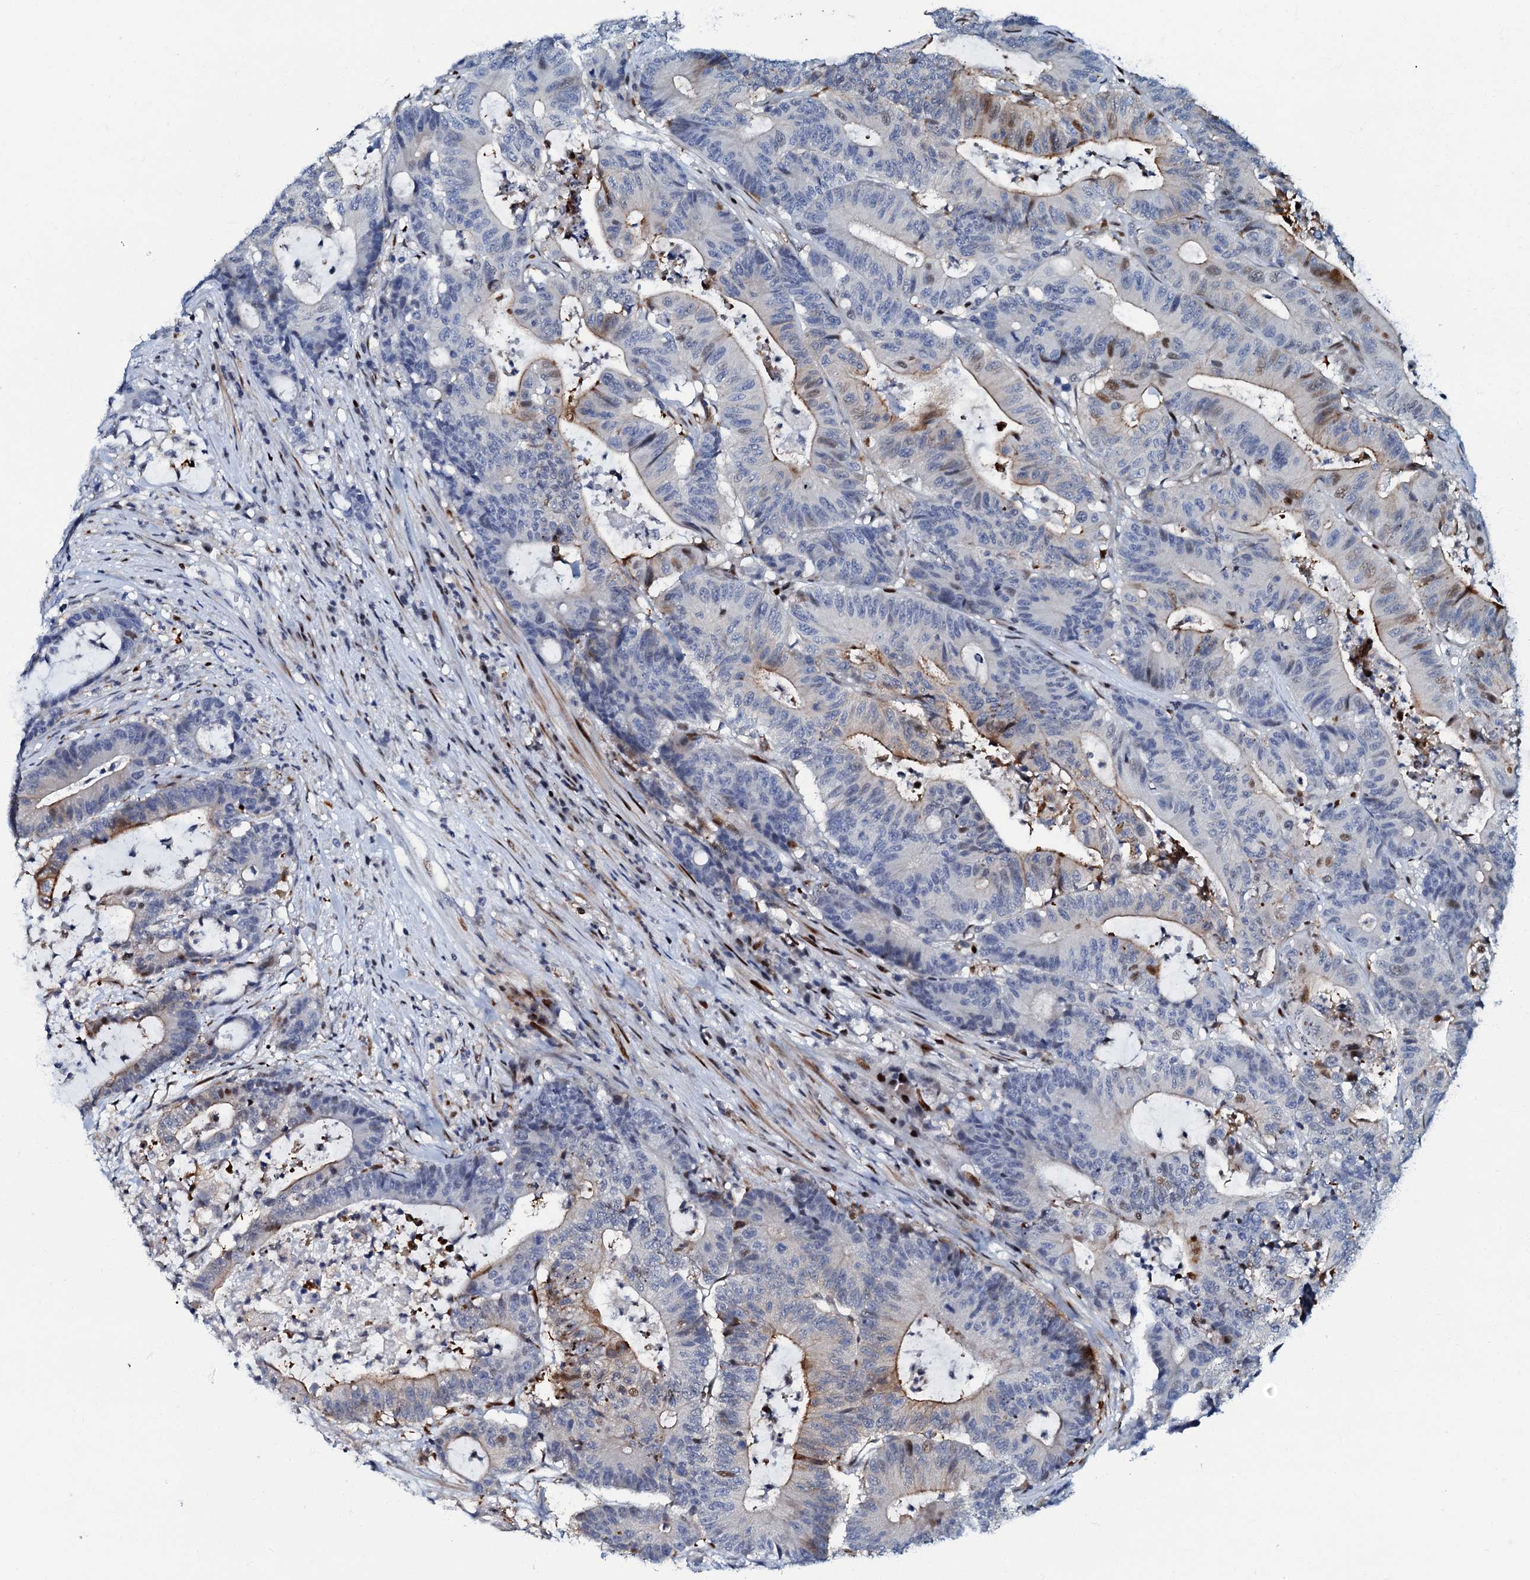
{"staining": {"intensity": "moderate", "quantity": "<25%", "location": "cytoplasmic/membranous,nuclear"}, "tissue": "colorectal cancer", "cell_type": "Tumor cells", "image_type": "cancer", "snomed": [{"axis": "morphology", "description": "Adenocarcinoma, NOS"}, {"axis": "topography", "description": "Colon"}], "caption": "Colorectal cancer stained with a brown dye shows moderate cytoplasmic/membranous and nuclear positive positivity in approximately <25% of tumor cells.", "gene": "MFSD5", "patient": {"sex": "female", "age": 84}}